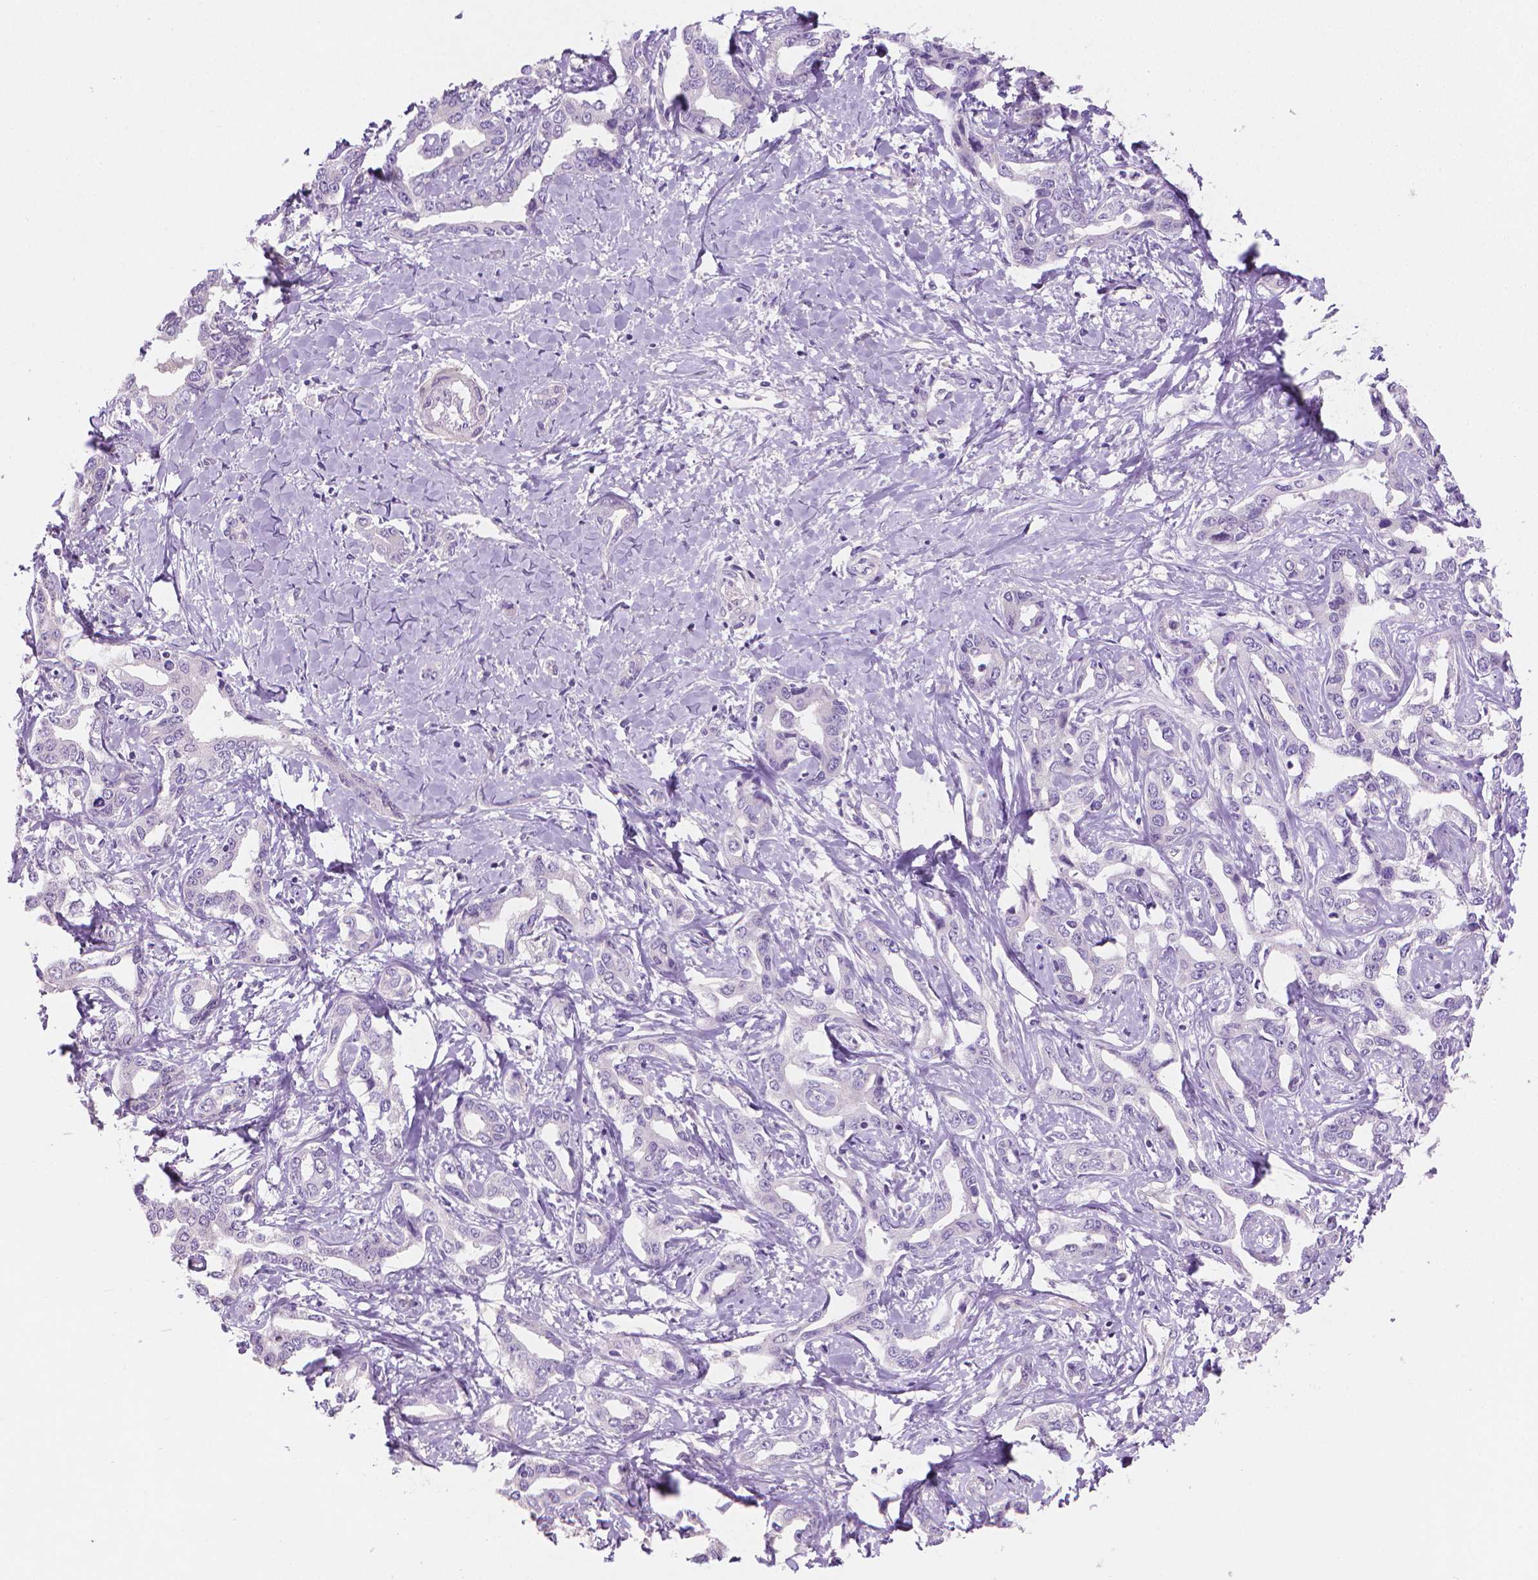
{"staining": {"intensity": "negative", "quantity": "none", "location": "none"}, "tissue": "liver cancer", "cell_type": "Tumor cells", "image_type": "cancer", "snomed": [{"axis": "morphology", "description": "Cholangiocarcinoma"}, {"axis": "topography", "description": "Liver"}], "caption": "An immunohistochemistry micrograph of liver cholangiocarcinoma is shown. There is no staining in tumor cells of liver cholangiocarcinoma. (DAB (3,3'-diaminobenzidine) immunohistochemistry, high magnification).", "gene": "GSDMA", "patient": {"sex": "male", "age": 59}}